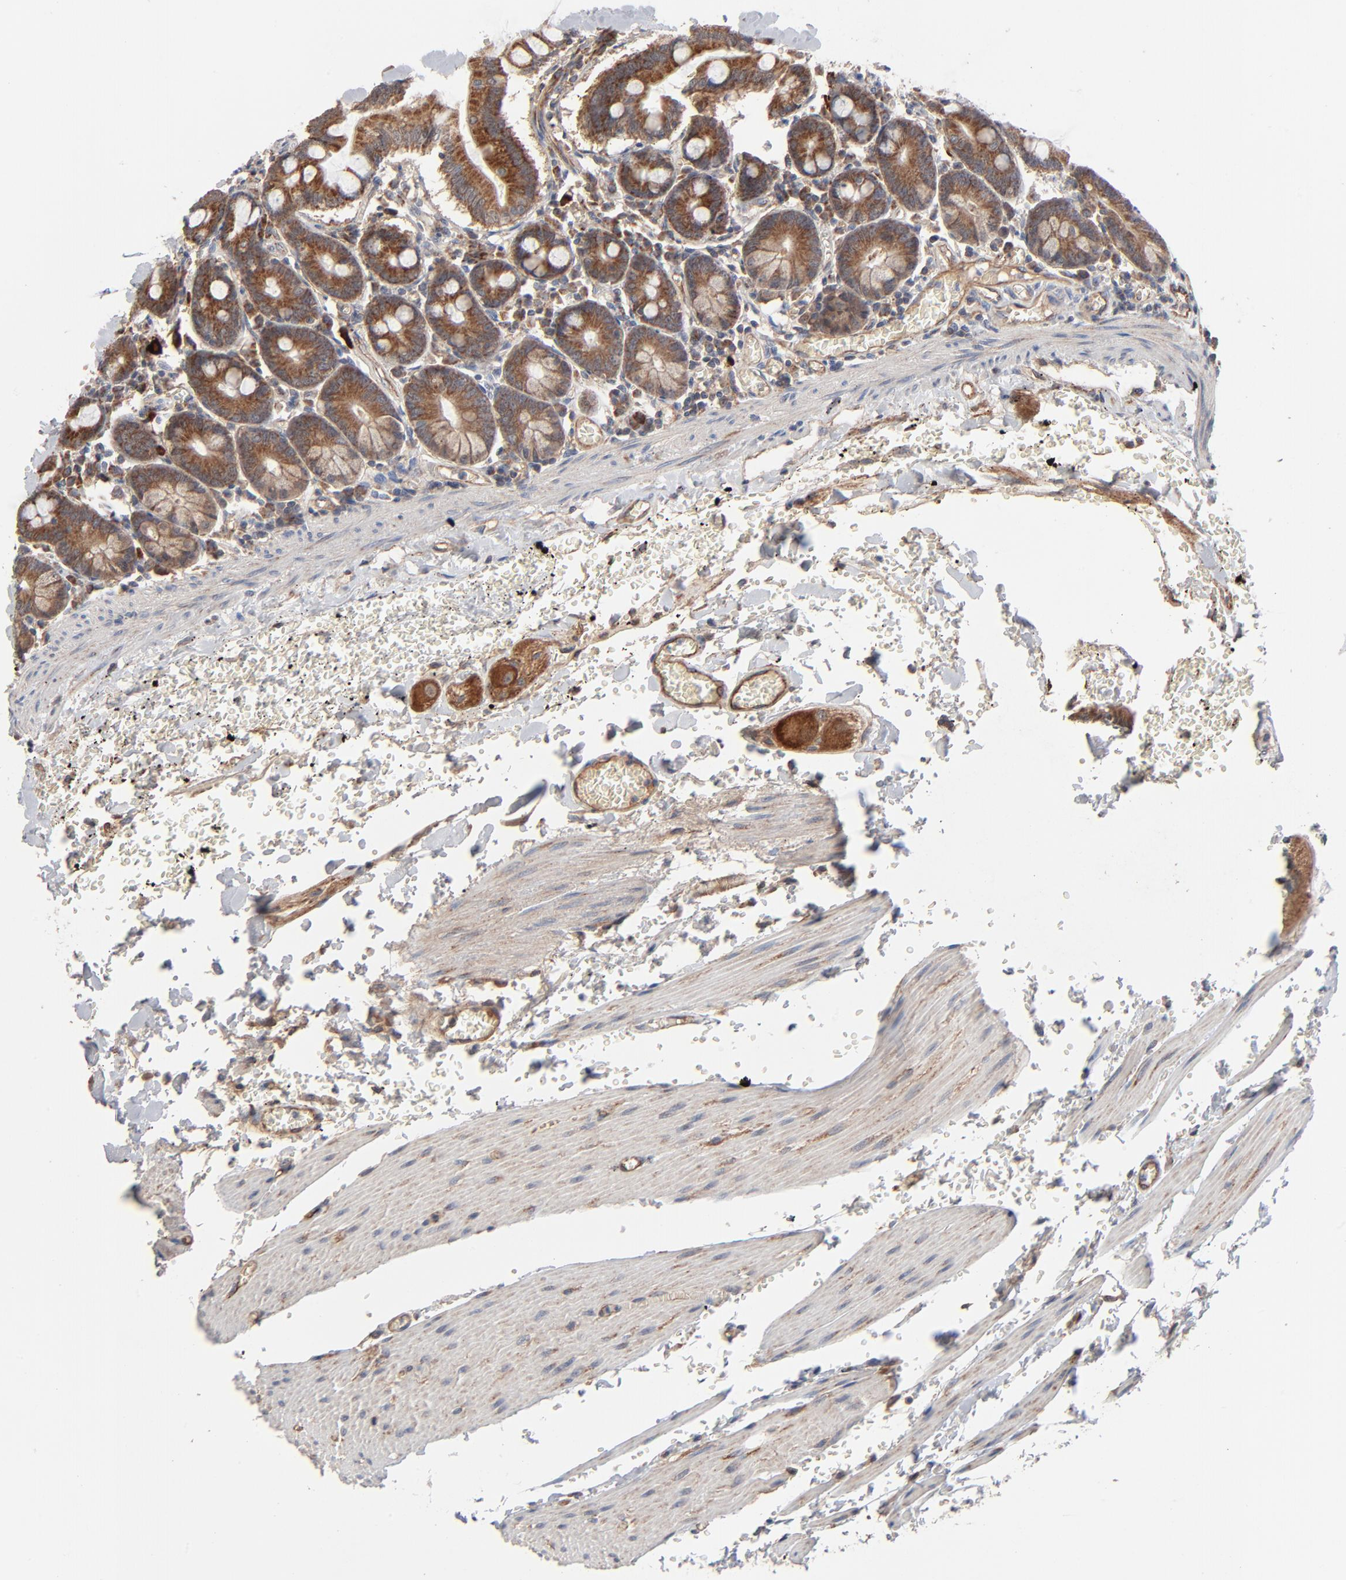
{"staining": {"intensity": "moderate", "quantity": ">75%", "location": "cytoplasmic/membranous"}, "tissue": "small intestine", "cell_type": "Glandular cells", "image_type": "normal", "snomed": [{"axis": "morphology", "description": "Normal tissue, NOS"}, {"axis": "topography", "description": "Small intestine"}], "caption": "Small intestine was stained to show a protein in brown. There is medium levels of moderate cytoplasmic/membranous positivity in about >75% of glandular cells. The staining is performed using DAB (3,3'-diaminobenzidine) brown chromogen to label protein expression. The nuclei are counter-stained blue using hematoxylin.", "gene": "ABLIM3", "patient": {"sex": "male", "age": 71}}